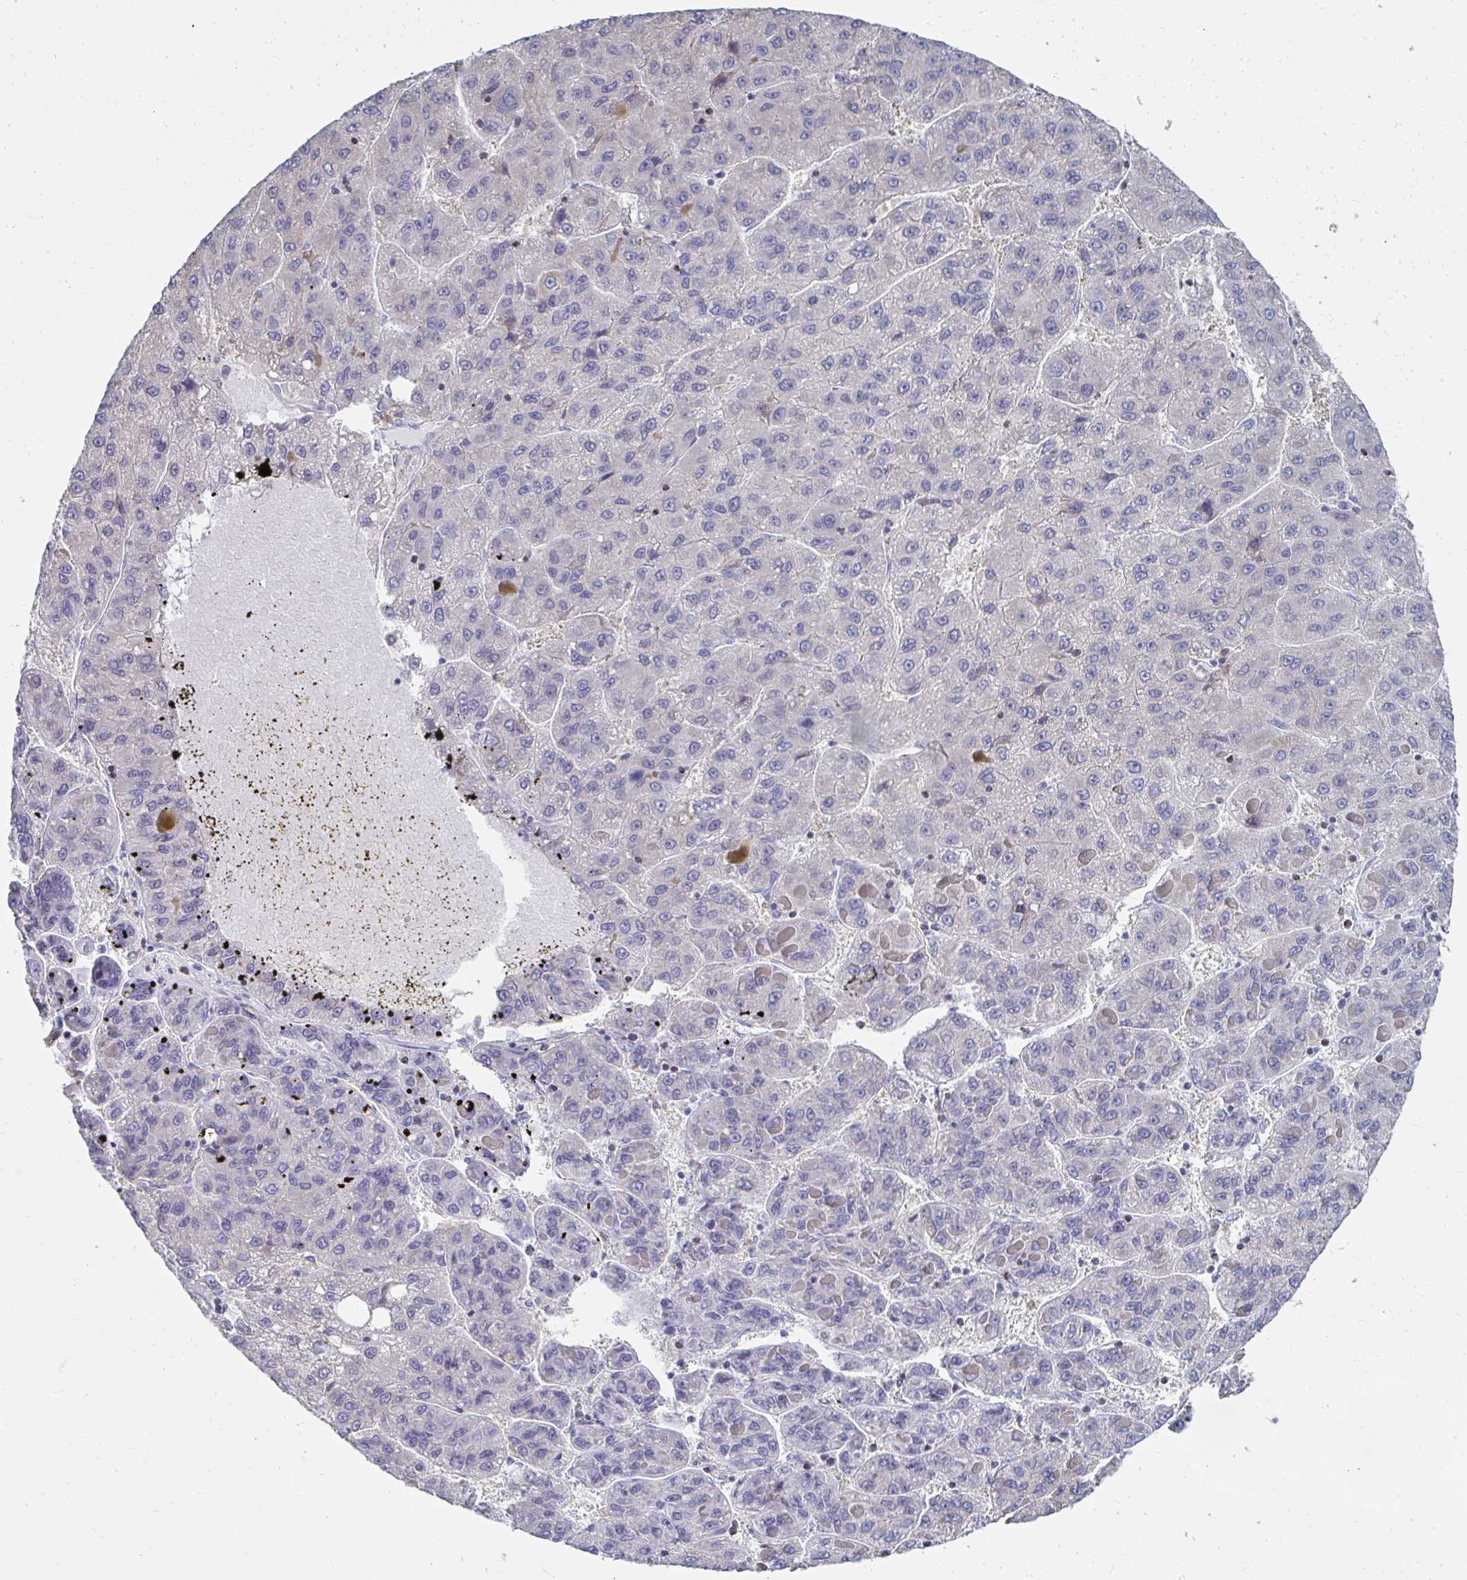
{"staining": {"intensity": "negative", "quantity": "none", "location": "none"}, "tissue": "liver cancer", "cell_type": "Tumor cells", "image_type": "cancer", "snomed": [{"axis": "morphology", "description": "Carcinoma, Hepatocellular, NOS"}, {"axis": "topography", "description": "Liver"}], "caption": "Immunohistochemical staining of human liver cancer reveals no significant staining in tumor cells.", "gene": "MGAM2", "patient": {"sex": "female", "age": 82}}